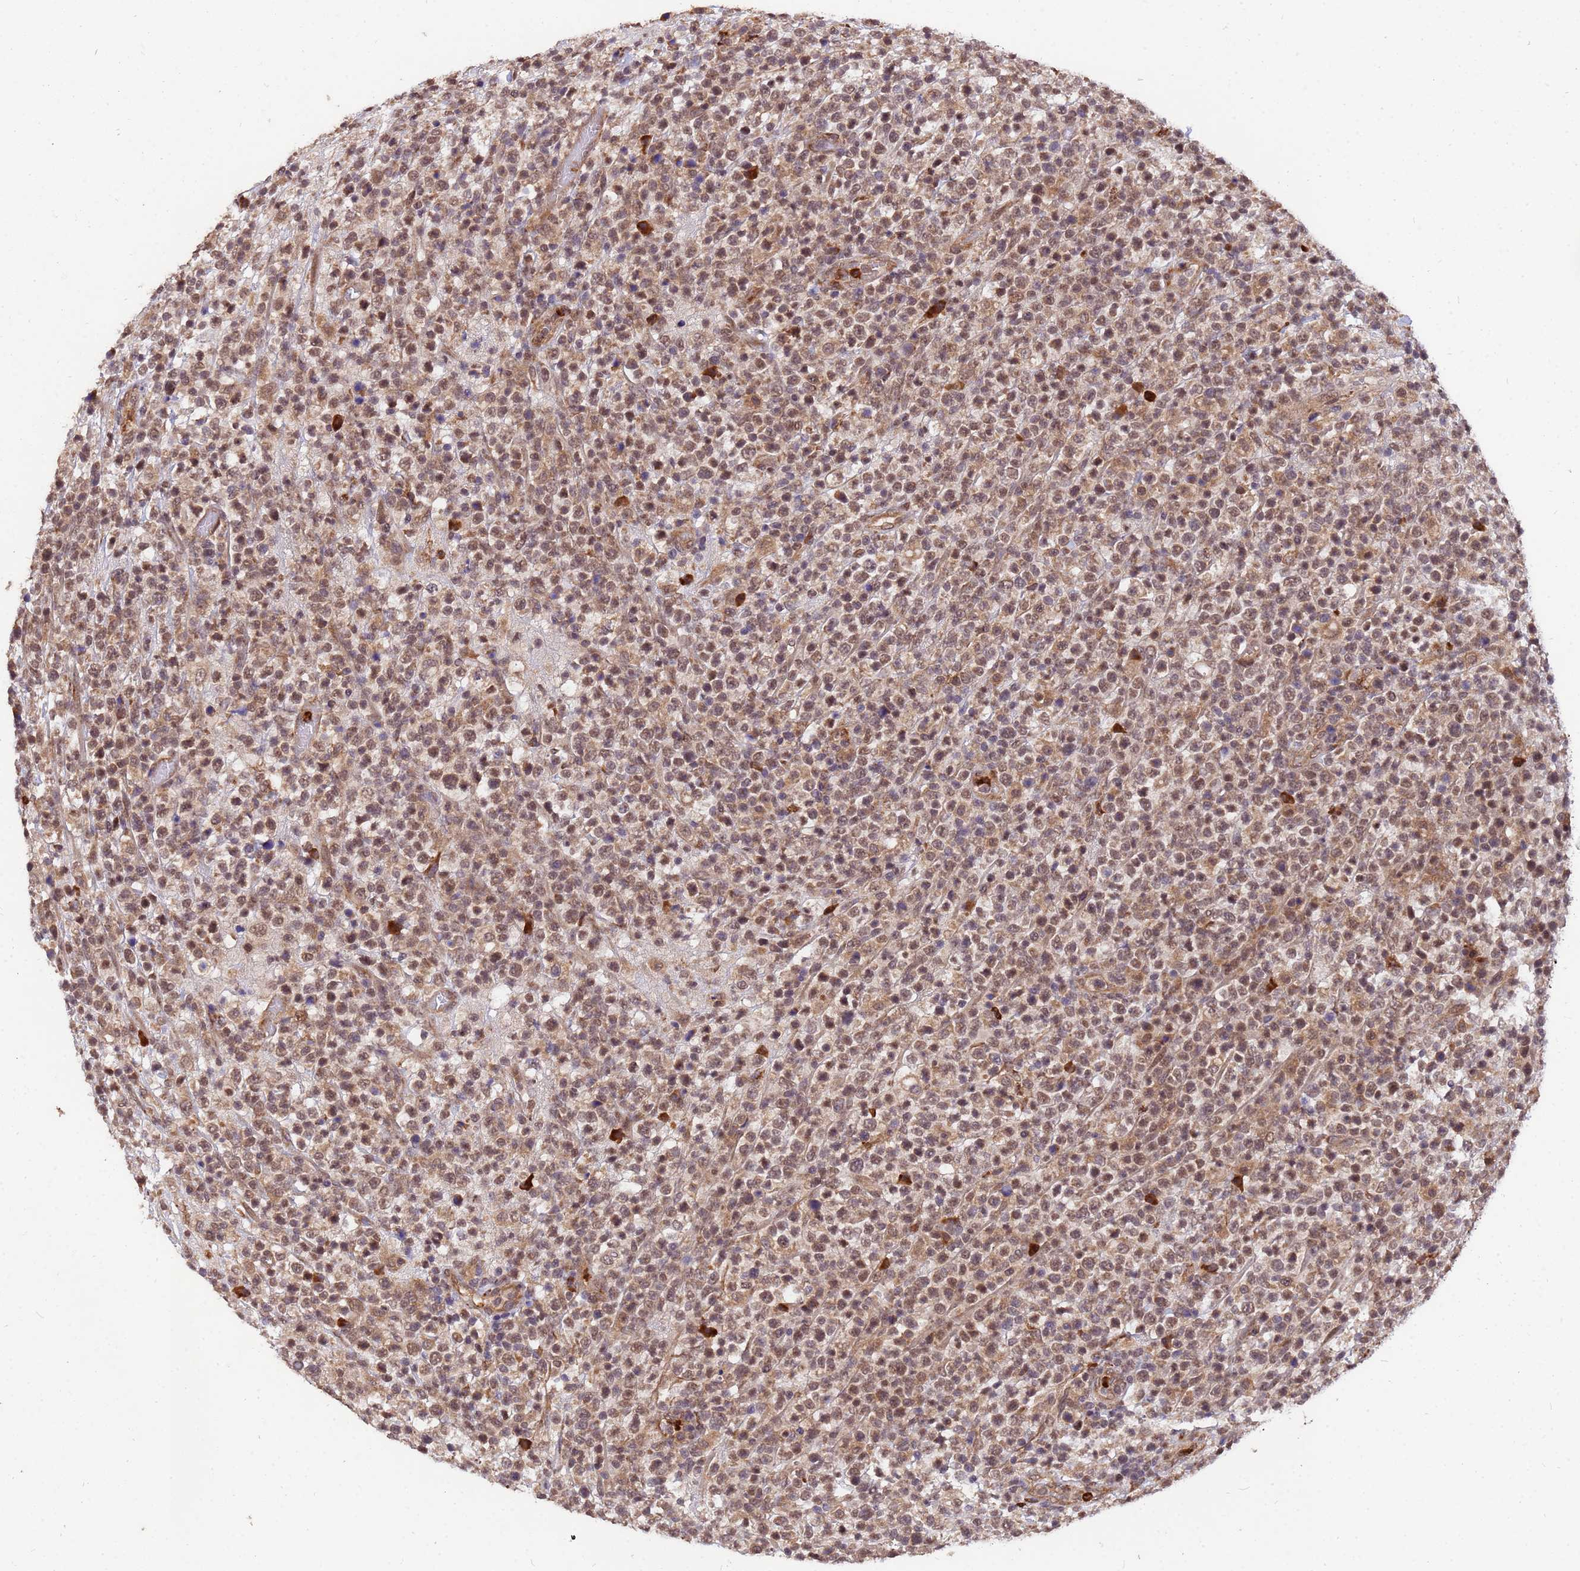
{"staining": {"intensity": "moderate", "quantity": ">75%", "location": "nuclear"}, "tissue": "lymphoma", "cell_type": "Tumor cells", "image_type": "cancer", "snomed": [{"axis": "morphology", "description": "Malignant lymphoma, non-Hodgkin's type, High grade"}, {"axis": "topography", "description": "Colon"}], "caption": "Immunohistochemical staining of human malignant lymphoma, non-Hodgkin's type (high-grade) displays moderate nuclear protein staining in approximately >75% of tumor cells.", "gene": "ZNF619", "patient": {"sex": "female", "age": 53}}